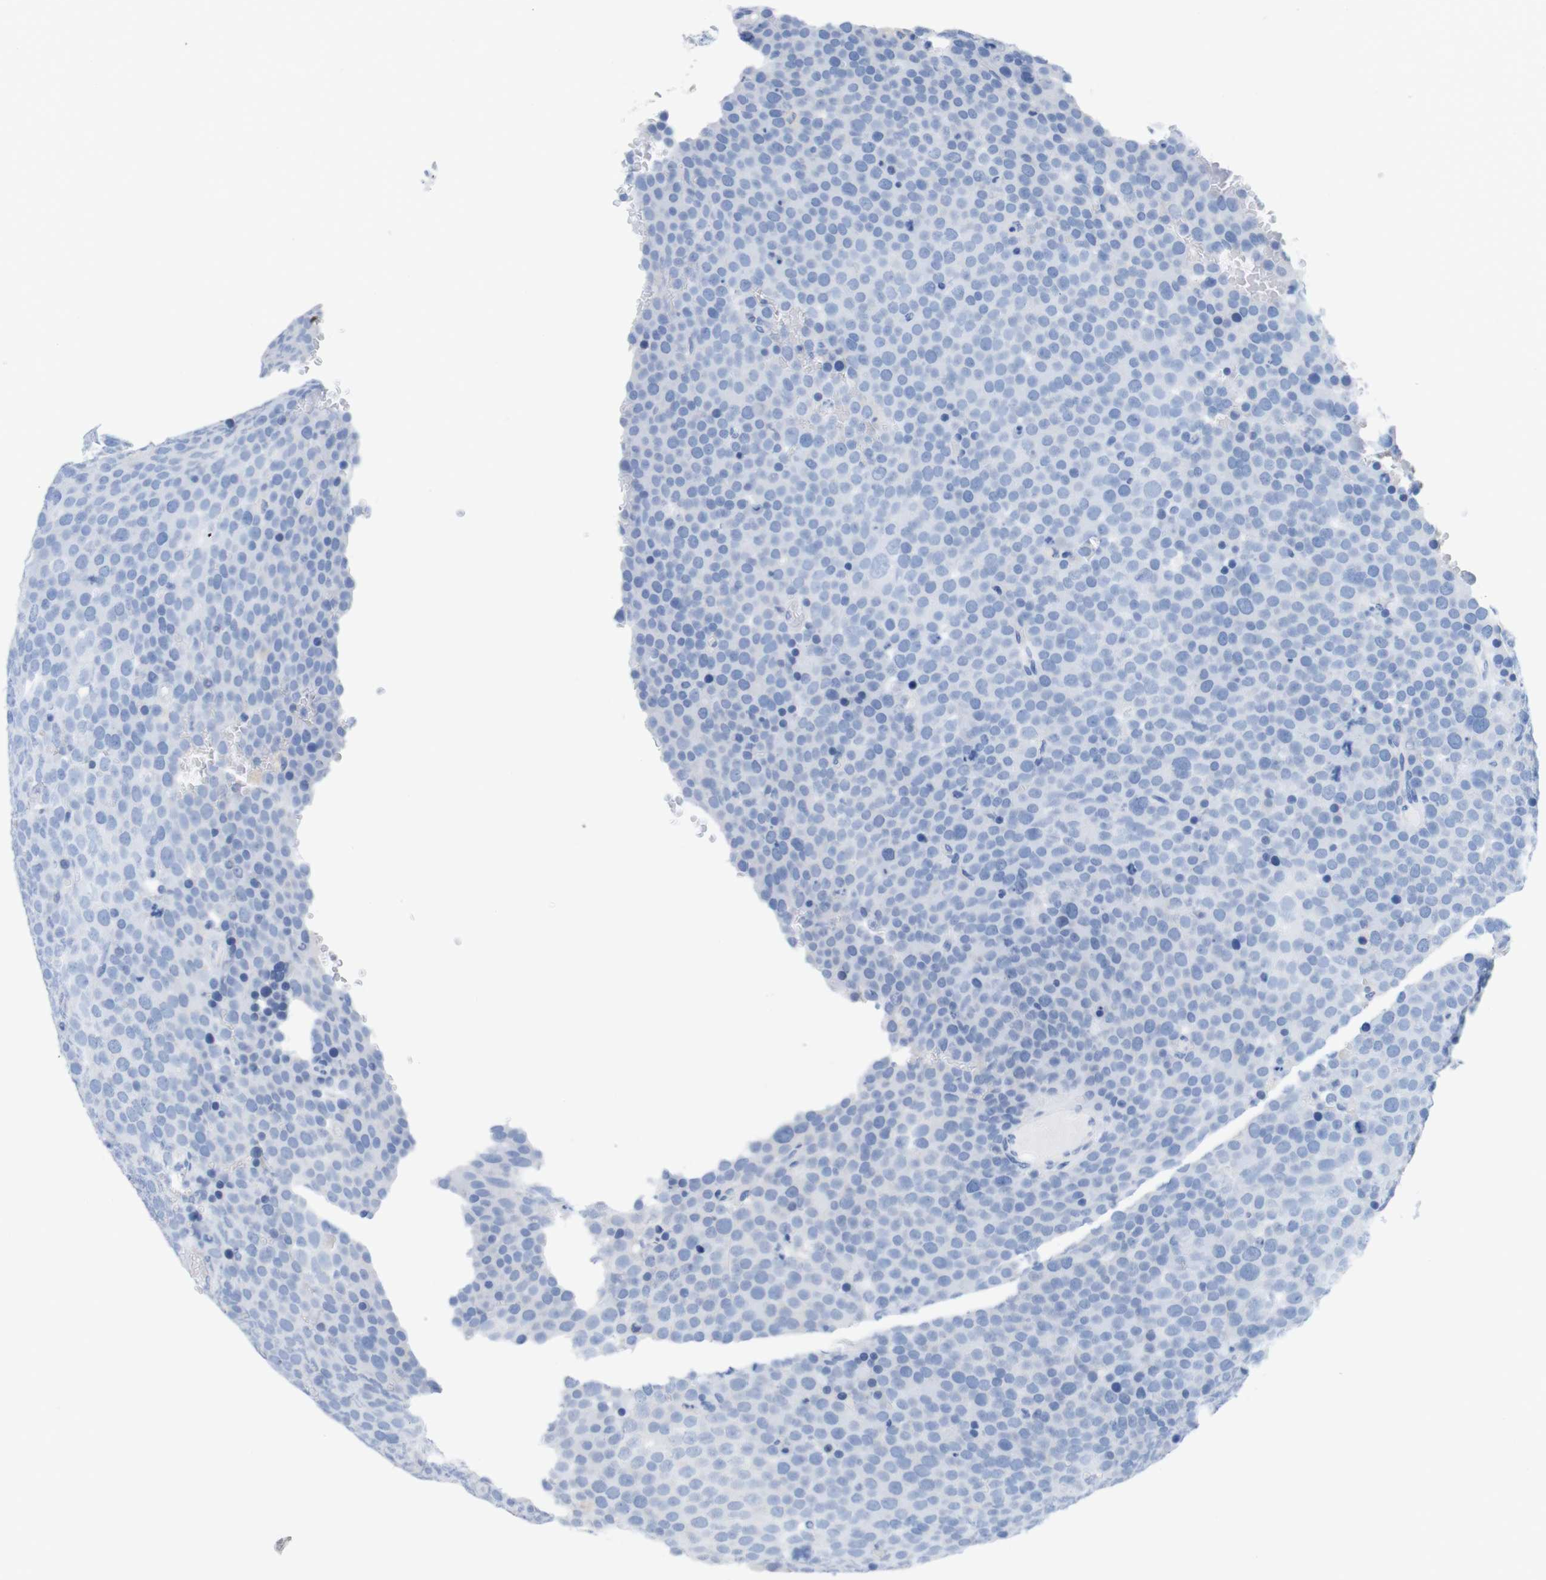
{"staining": {"intensity": "negative", "quantity": "none", "location": "none"}, "tissue": "testis cancer", "cell_type": "Tumor cells", "image_type": "cancer", "snomed": [{"axis": "morphology", "description": "Seminoma, NOS"}, {"axis": "topography", "description": "Testis"}], "caption": "An immunohistochemistry image of testis cancer is shown. There is no staining in tumor cells of testis cancer.", "gene": "LAG3", "patient": {"sex": "male", "age": 71}}